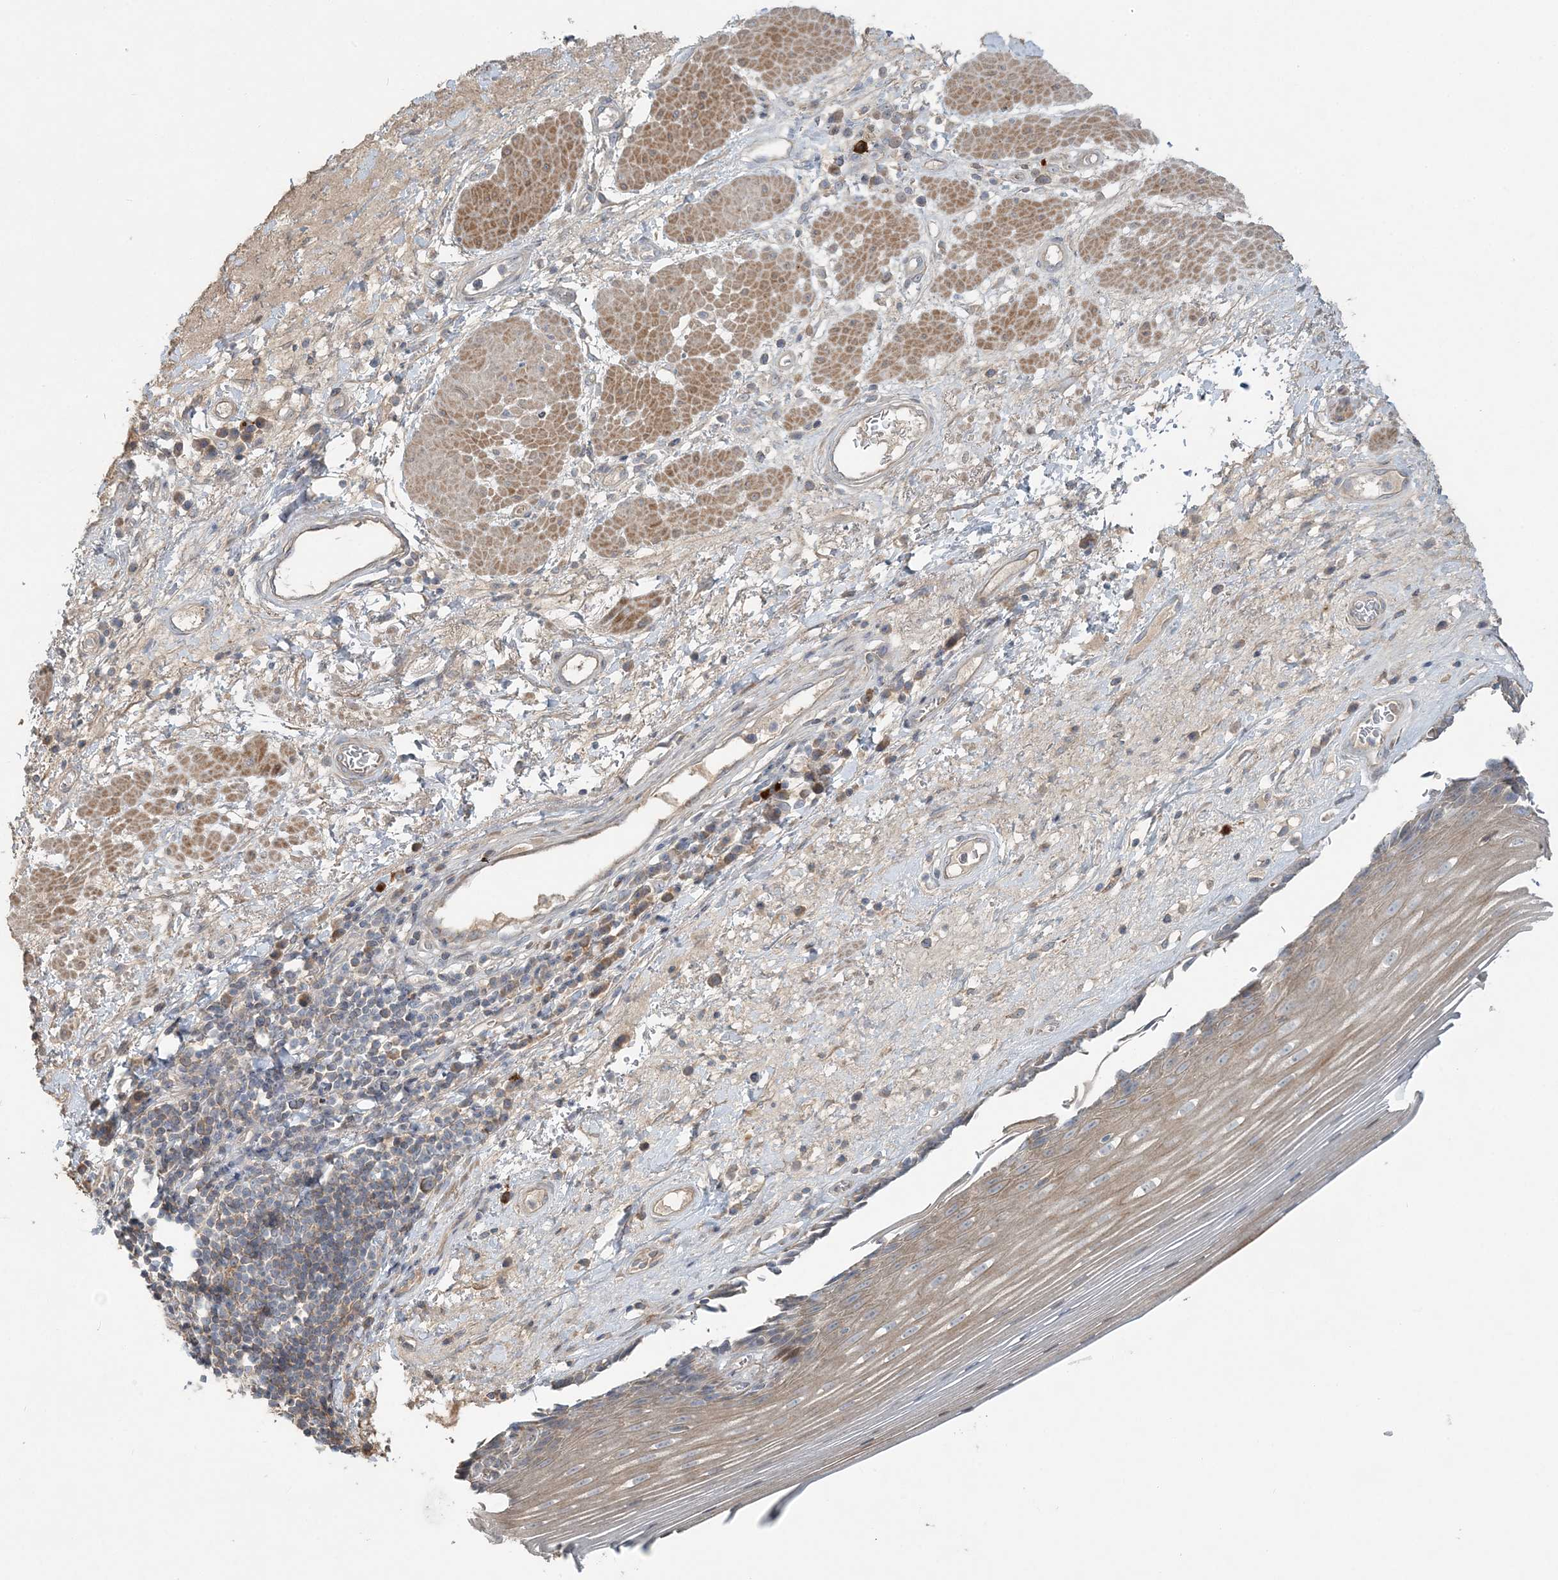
{"staining": {"intensity": "weak", "quantity": "25%-75%", "location": "cytoplasmic/membranous"}, "tissue": "esophagus", "cell_type": "Squamous epithelial cells", "image_type": "normal", "snomed": [{"axis": "morphology", "description": "Normal tissue, NOS"}, {"axis": "topography", "description": "Esophagus"}], "caption": "Immunohistochemical staining of unremarkable esophagus exhibits 25%-75% levels of weak cytoplasmic/membranous protein positivity in approximately 25%-75% of squamous epithelial cells.", "gene": "SLC4A10", "patient": {"sex": "male", "age": 62}}